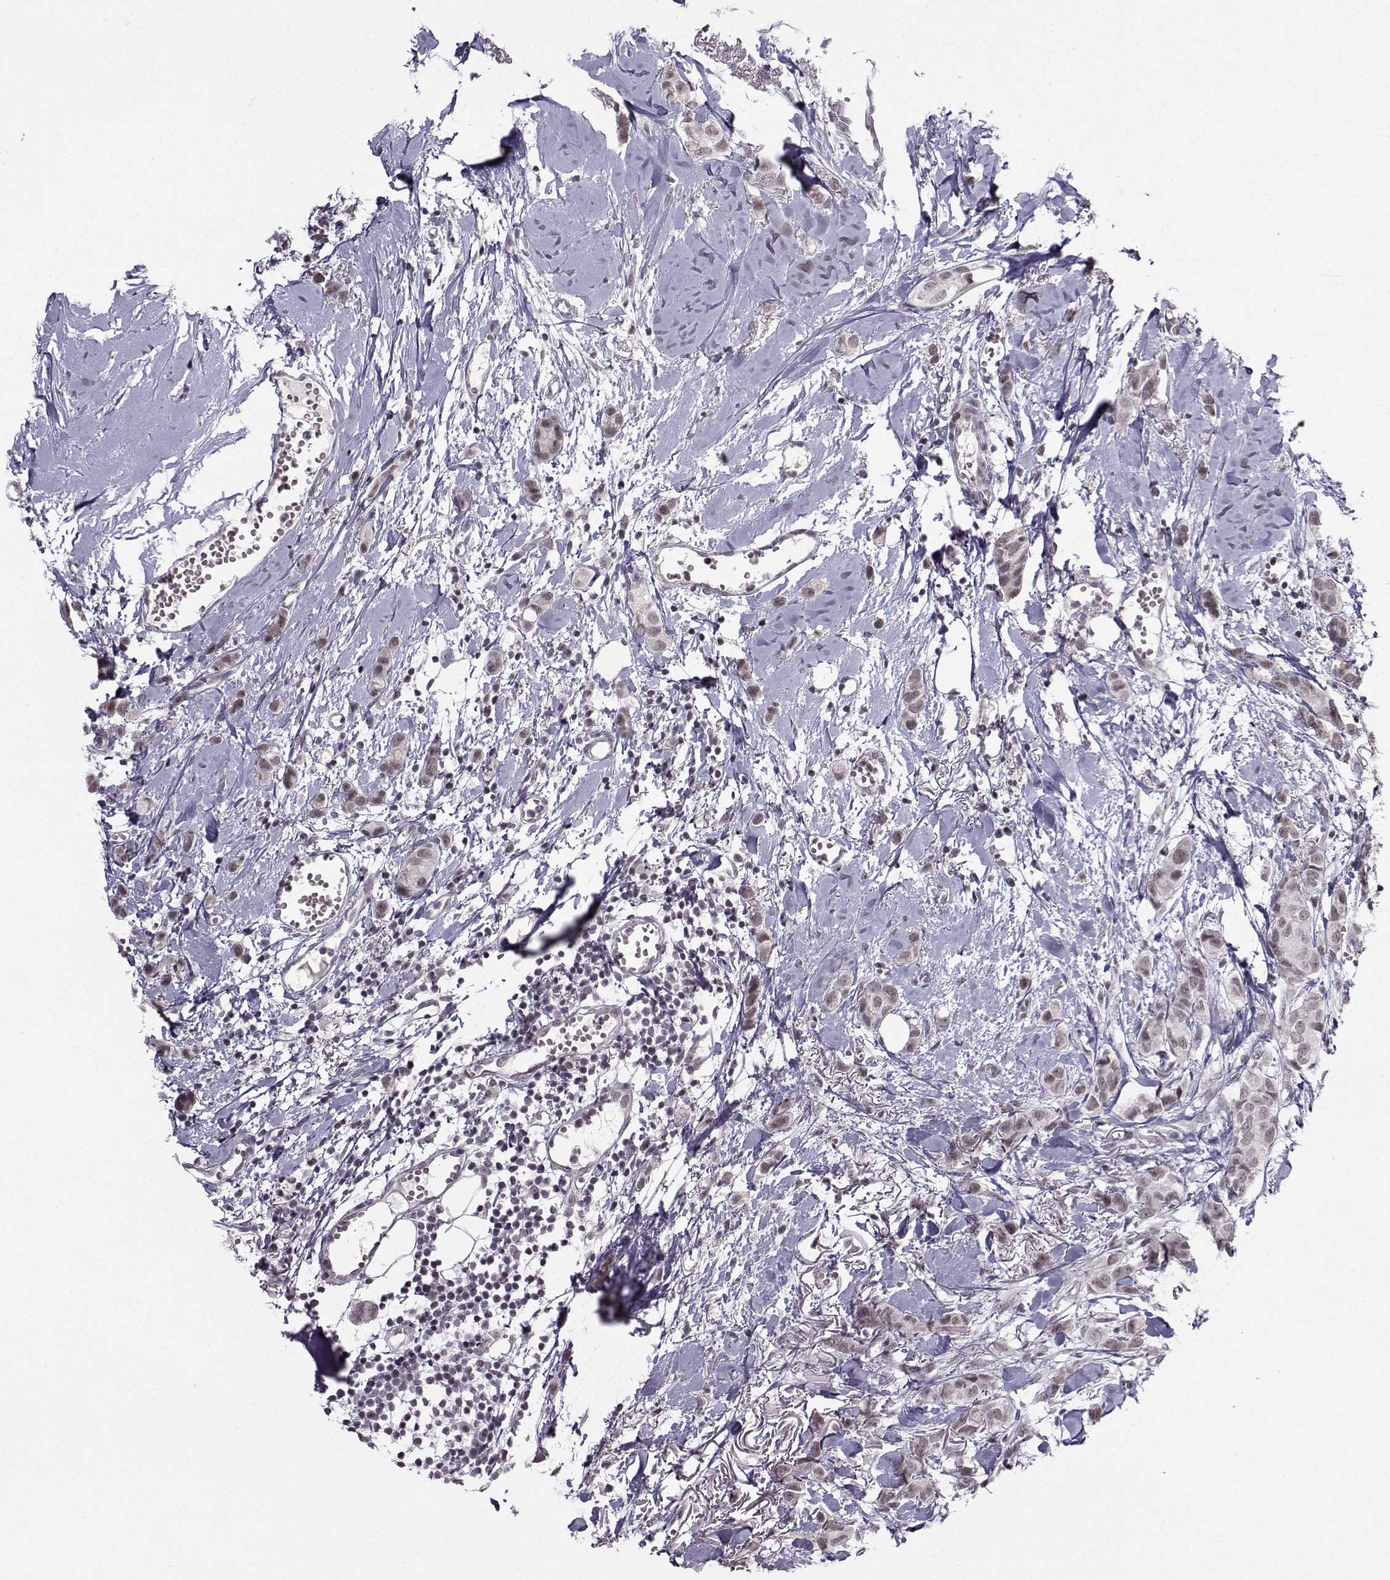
{"staining": {"intensity": "weak", "quantity": "25%-75%", "location": "nuclear"}, "tissue": "breast cancer", "cell_type": "Tumor cells", "image_type": "cancer", "snomed": [{"axis": "morphology", "description": "Duct carcinoma"}, {"axis": "topography", "description": "Breast"}], "caption": "Protein staining displays weak nuclear positivity in about 25%-75% of tumor cells in breast cancer (infiltrating ductal carcinoma).", "gene": "LIN28A", "patient": {"sex": "female", "age": 85}}